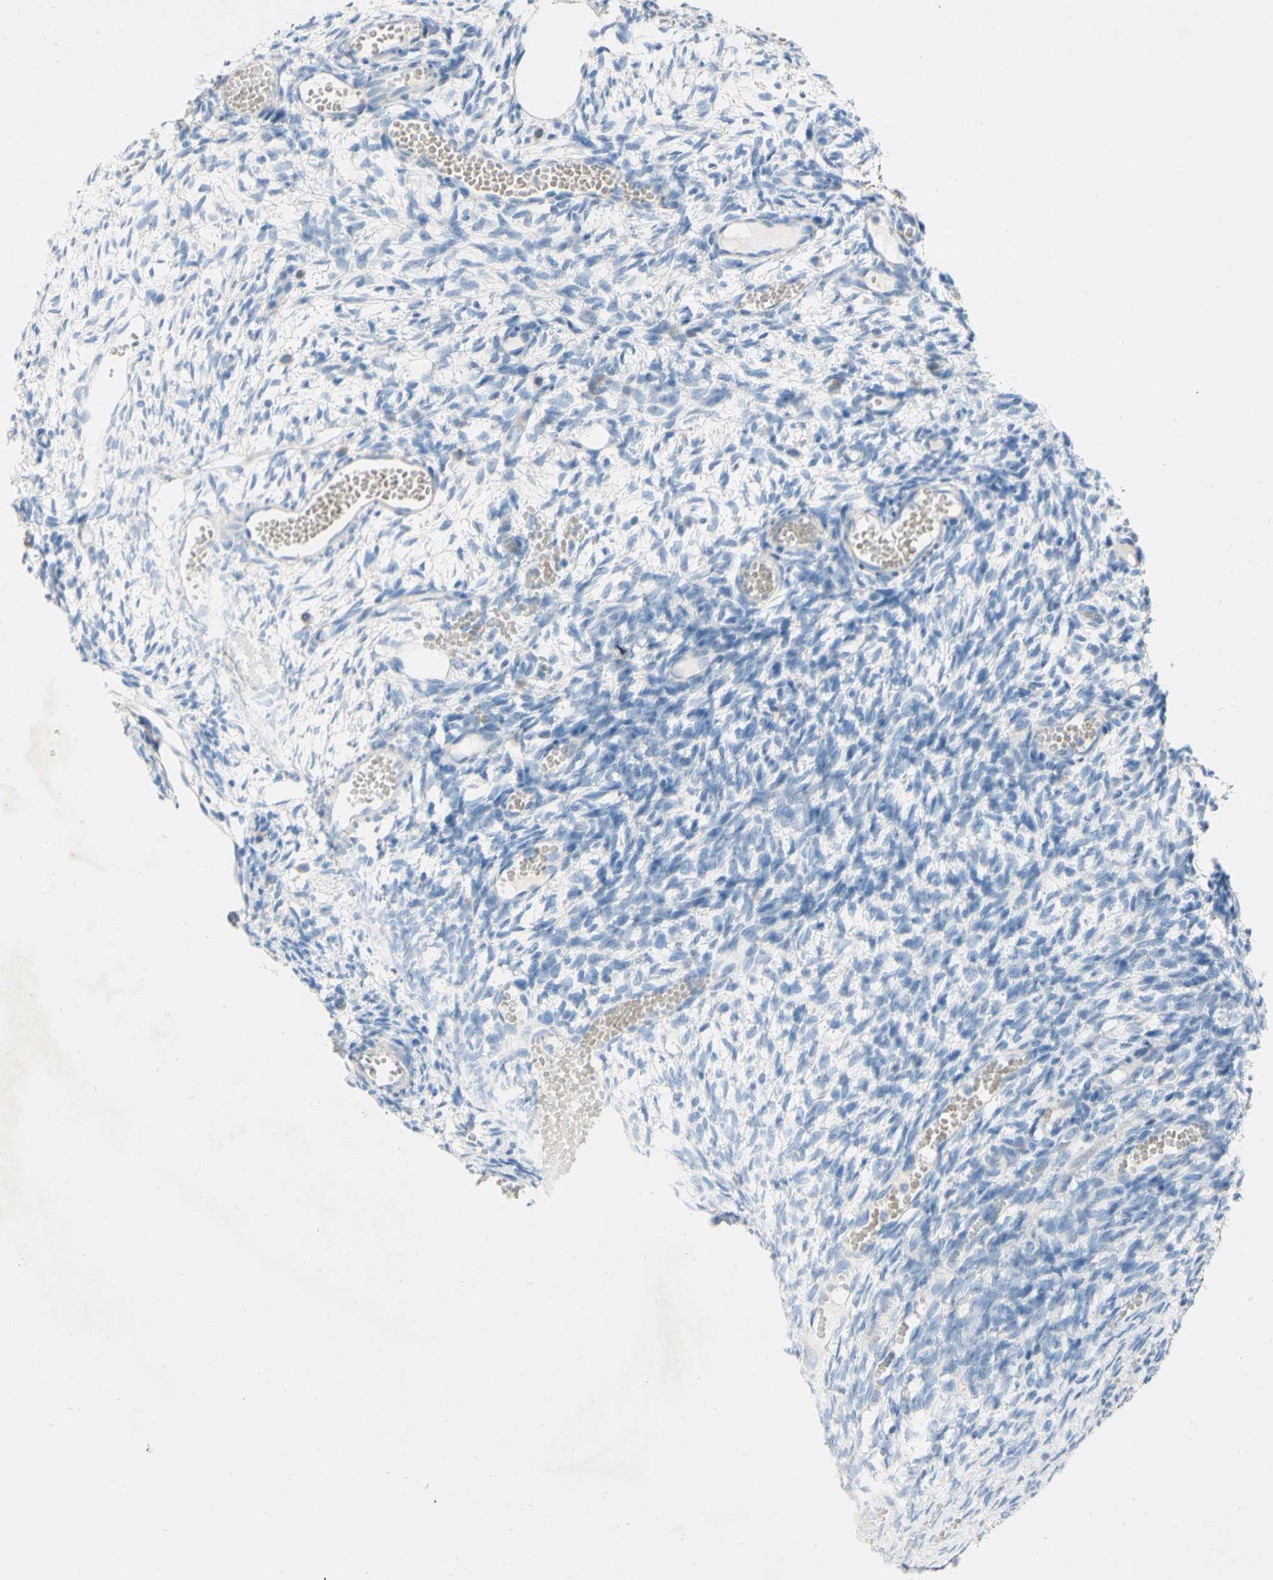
{"staining": {"intensity": "negative", "quantity": "none", "location": "none"}, "tissue": "ovary", "cell_type": "Ovarian stroma cells", "image_type": "normal", "snomed": [{"axis": "morphology", "description": "Normal tissue, NOS"}, {"axis": "topography", "description": "Ovary"}], "caption": "There is no significant expression in ovarian stroma cells of ovary. The staining was performed using DAB (3,3'-diaminobenzidine) to visualize the protein expression in brown, while the nuclei were stained in blue with hematoxylin (Magnification: 20x).", "gene": "ACADL", "patient": {"sex": "female", "age": 35}}